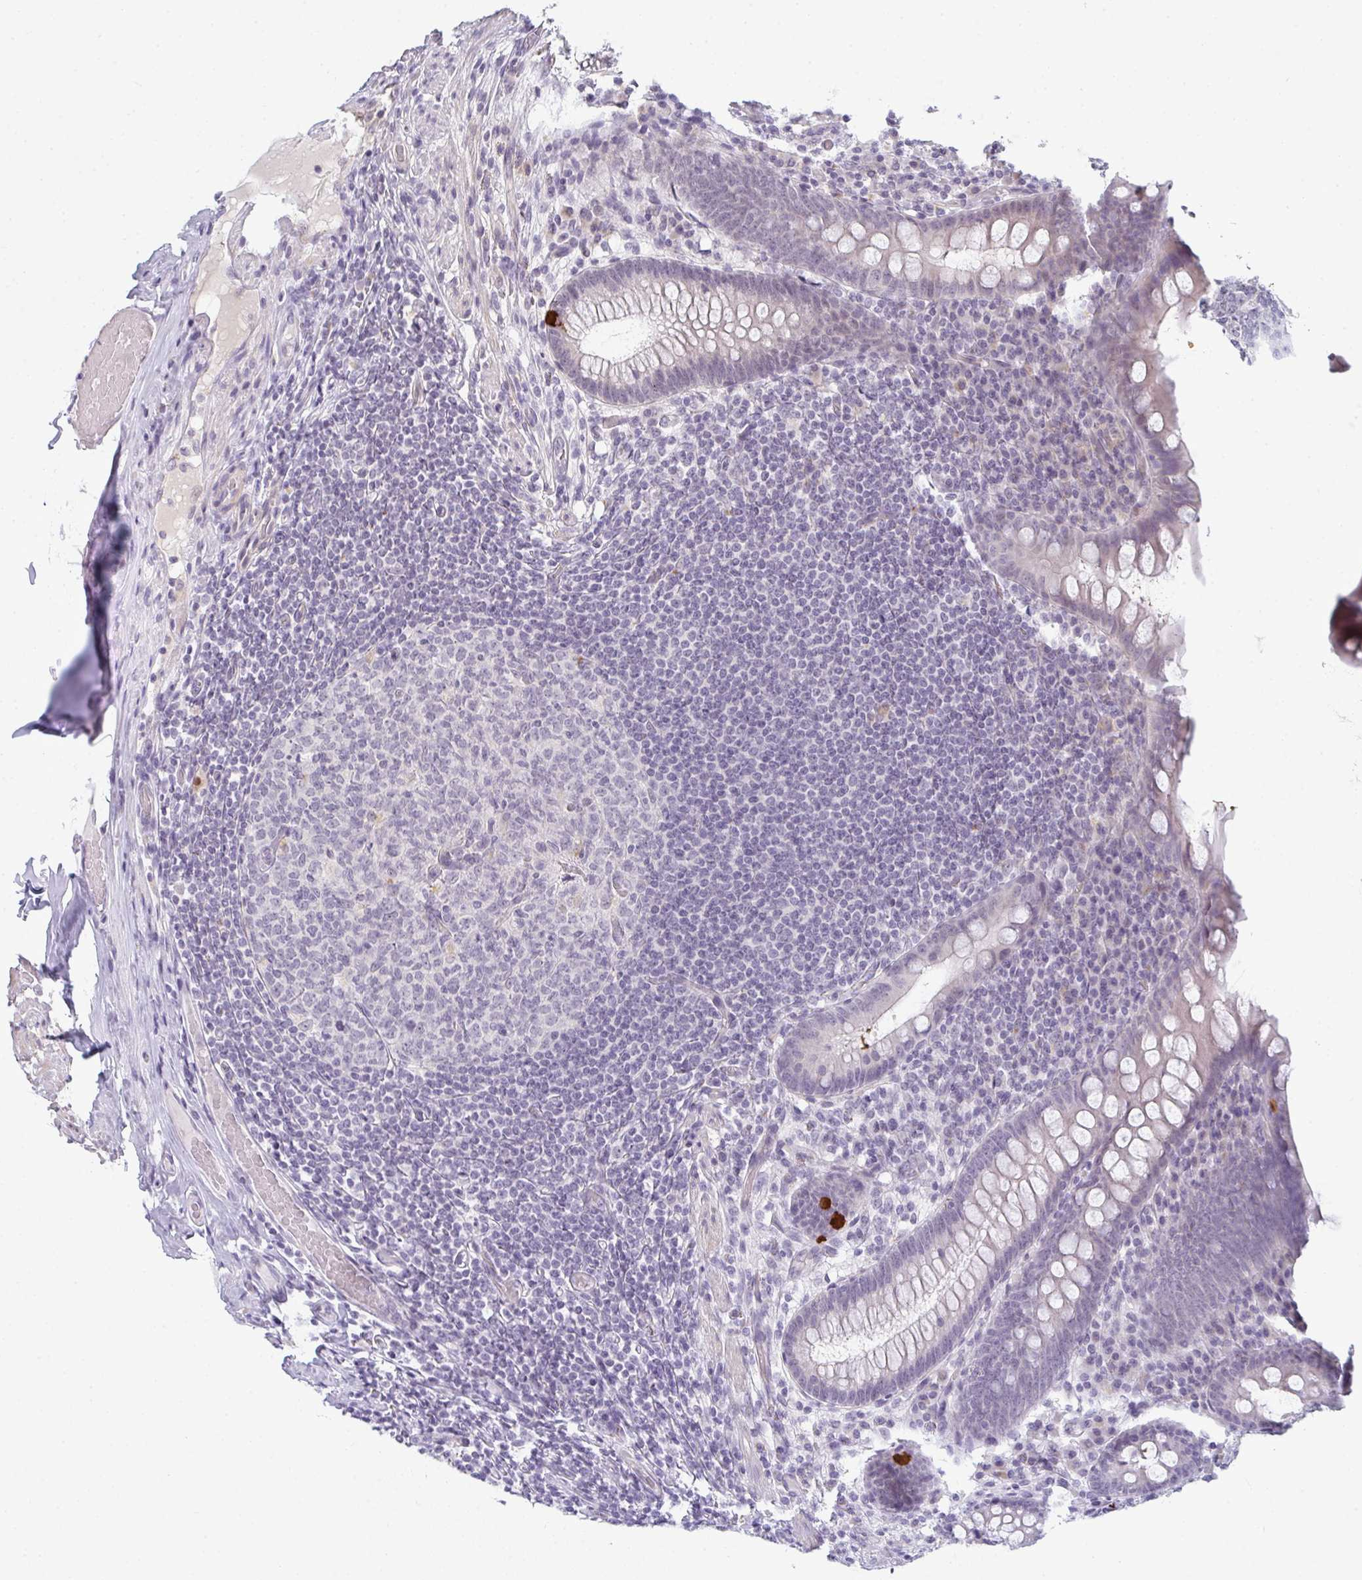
{"staining": {"intensity": "strong", "quantity": "<25%", "location": "cytoplasmic/membranous"}, "tissue": "appendix", "cell_type": "Glandular cells", "image_type": "normal", "snomed": [{"axis": "morphology", "description": "Normal tissue, NOS"}, {"axis": "topography", "description": "Appendix"}], "caption": "Brown immunohistochemical staining in unremarkable human appendix reveals strong cytoplasmic/membranous positivity in about <25% of glandular cells. The protein is stained brown, and the nuclei are stained in blue (DAB IHC with brightfield microscopy, high magnification).", "gene": "TEX33", "patient": {"sex": "male", "age": 71}}